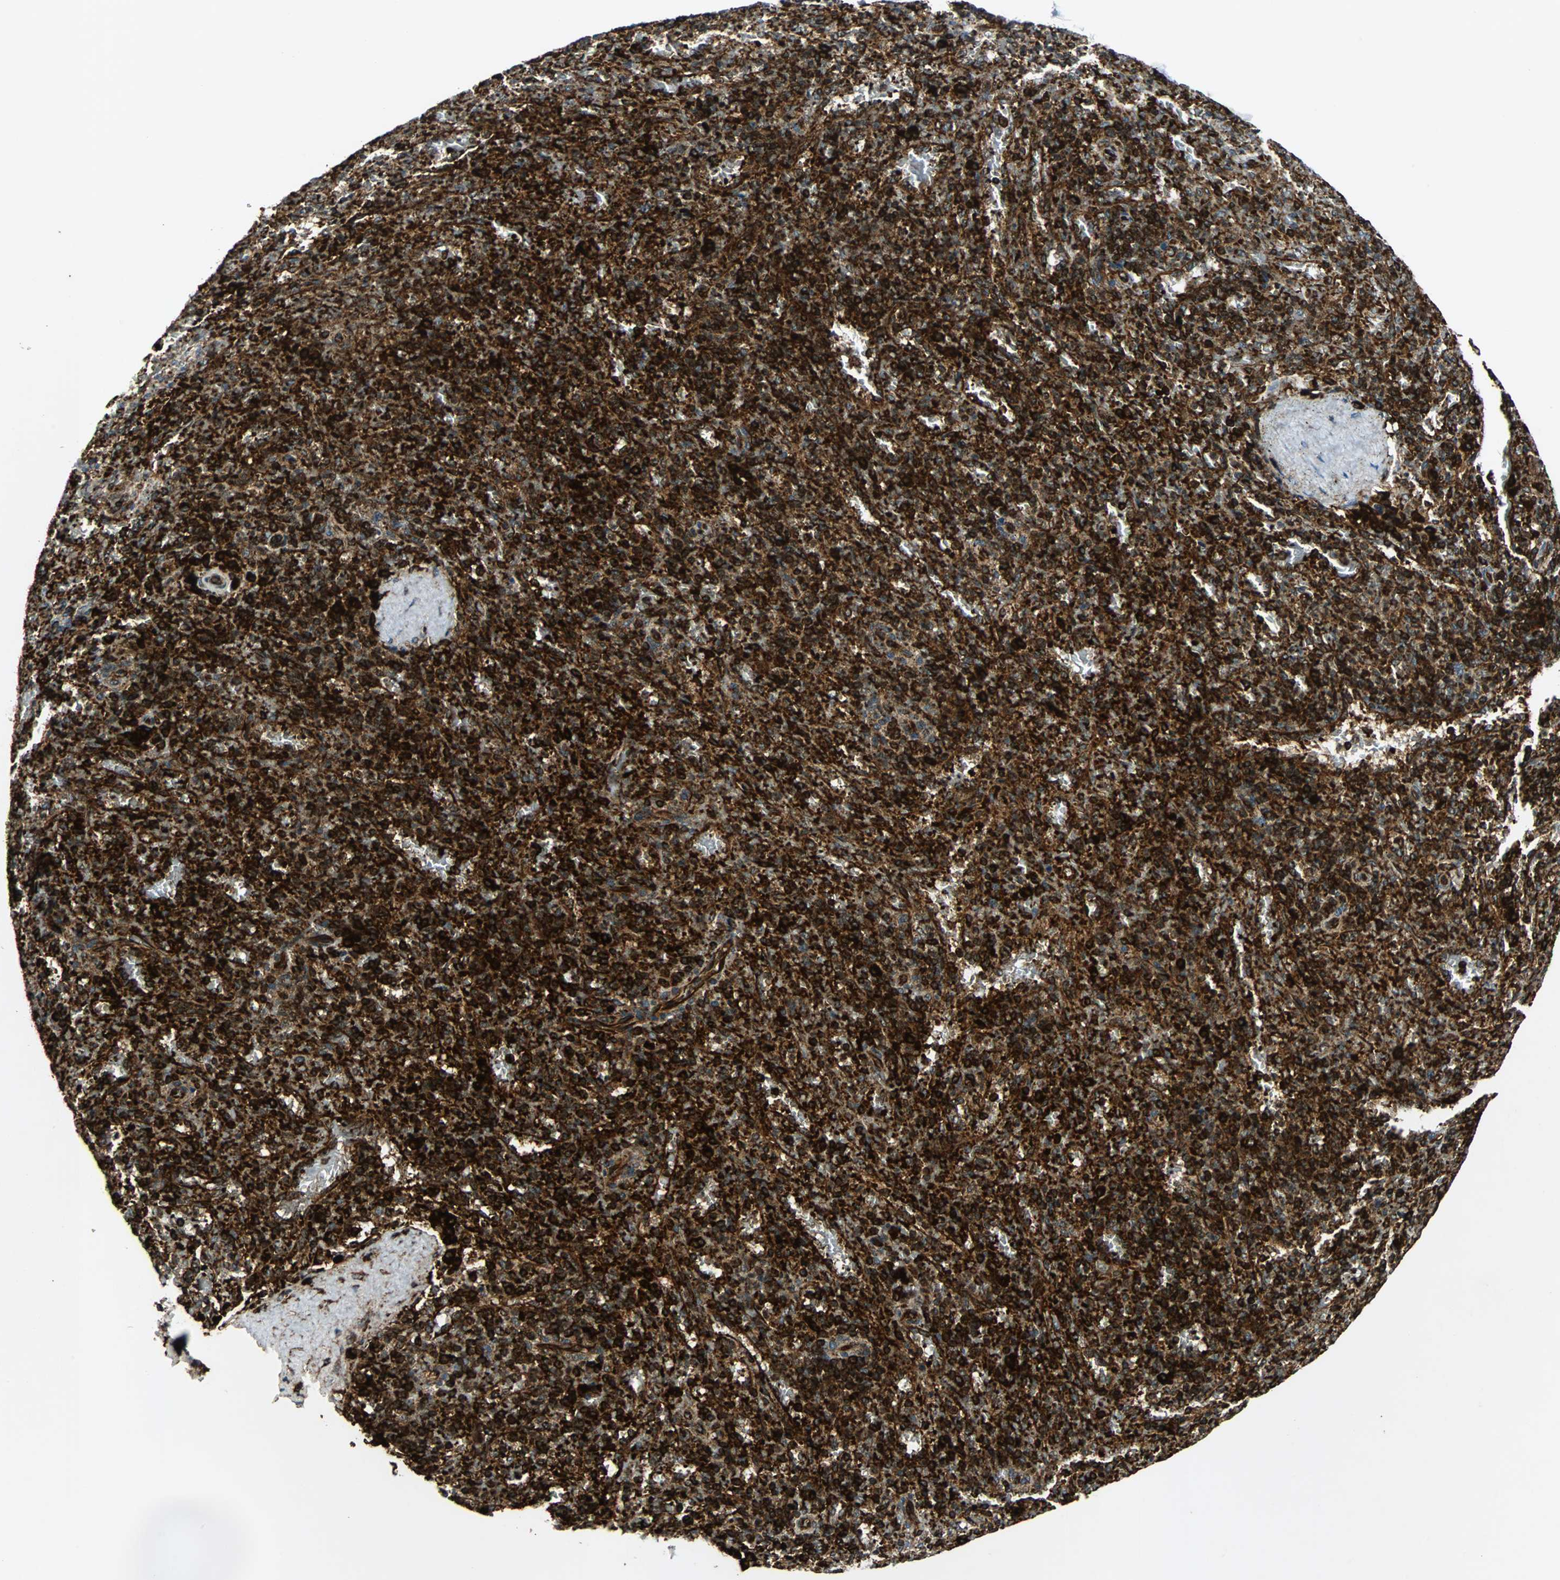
{"staining": {"intensity": "strong", "quantity": ">75%", "location": "cytoplasmic/membranous"}, "tissue": "spleen", "cell_type": "Cells in red pulp", "image_type": "normal", "snomed": [{"axis": "morphology", "description": "Normal tissue, NOS"}, {"axis": "topography", "description": "Spleen"}], "caption": "IHC of normal human spleen displays high levels of strong cytoplasmic/membranous staining in approximately >75% of cells in red pulp.", "gene": "TUBA4A", "patient": {"sex": "female", "age": 43}}